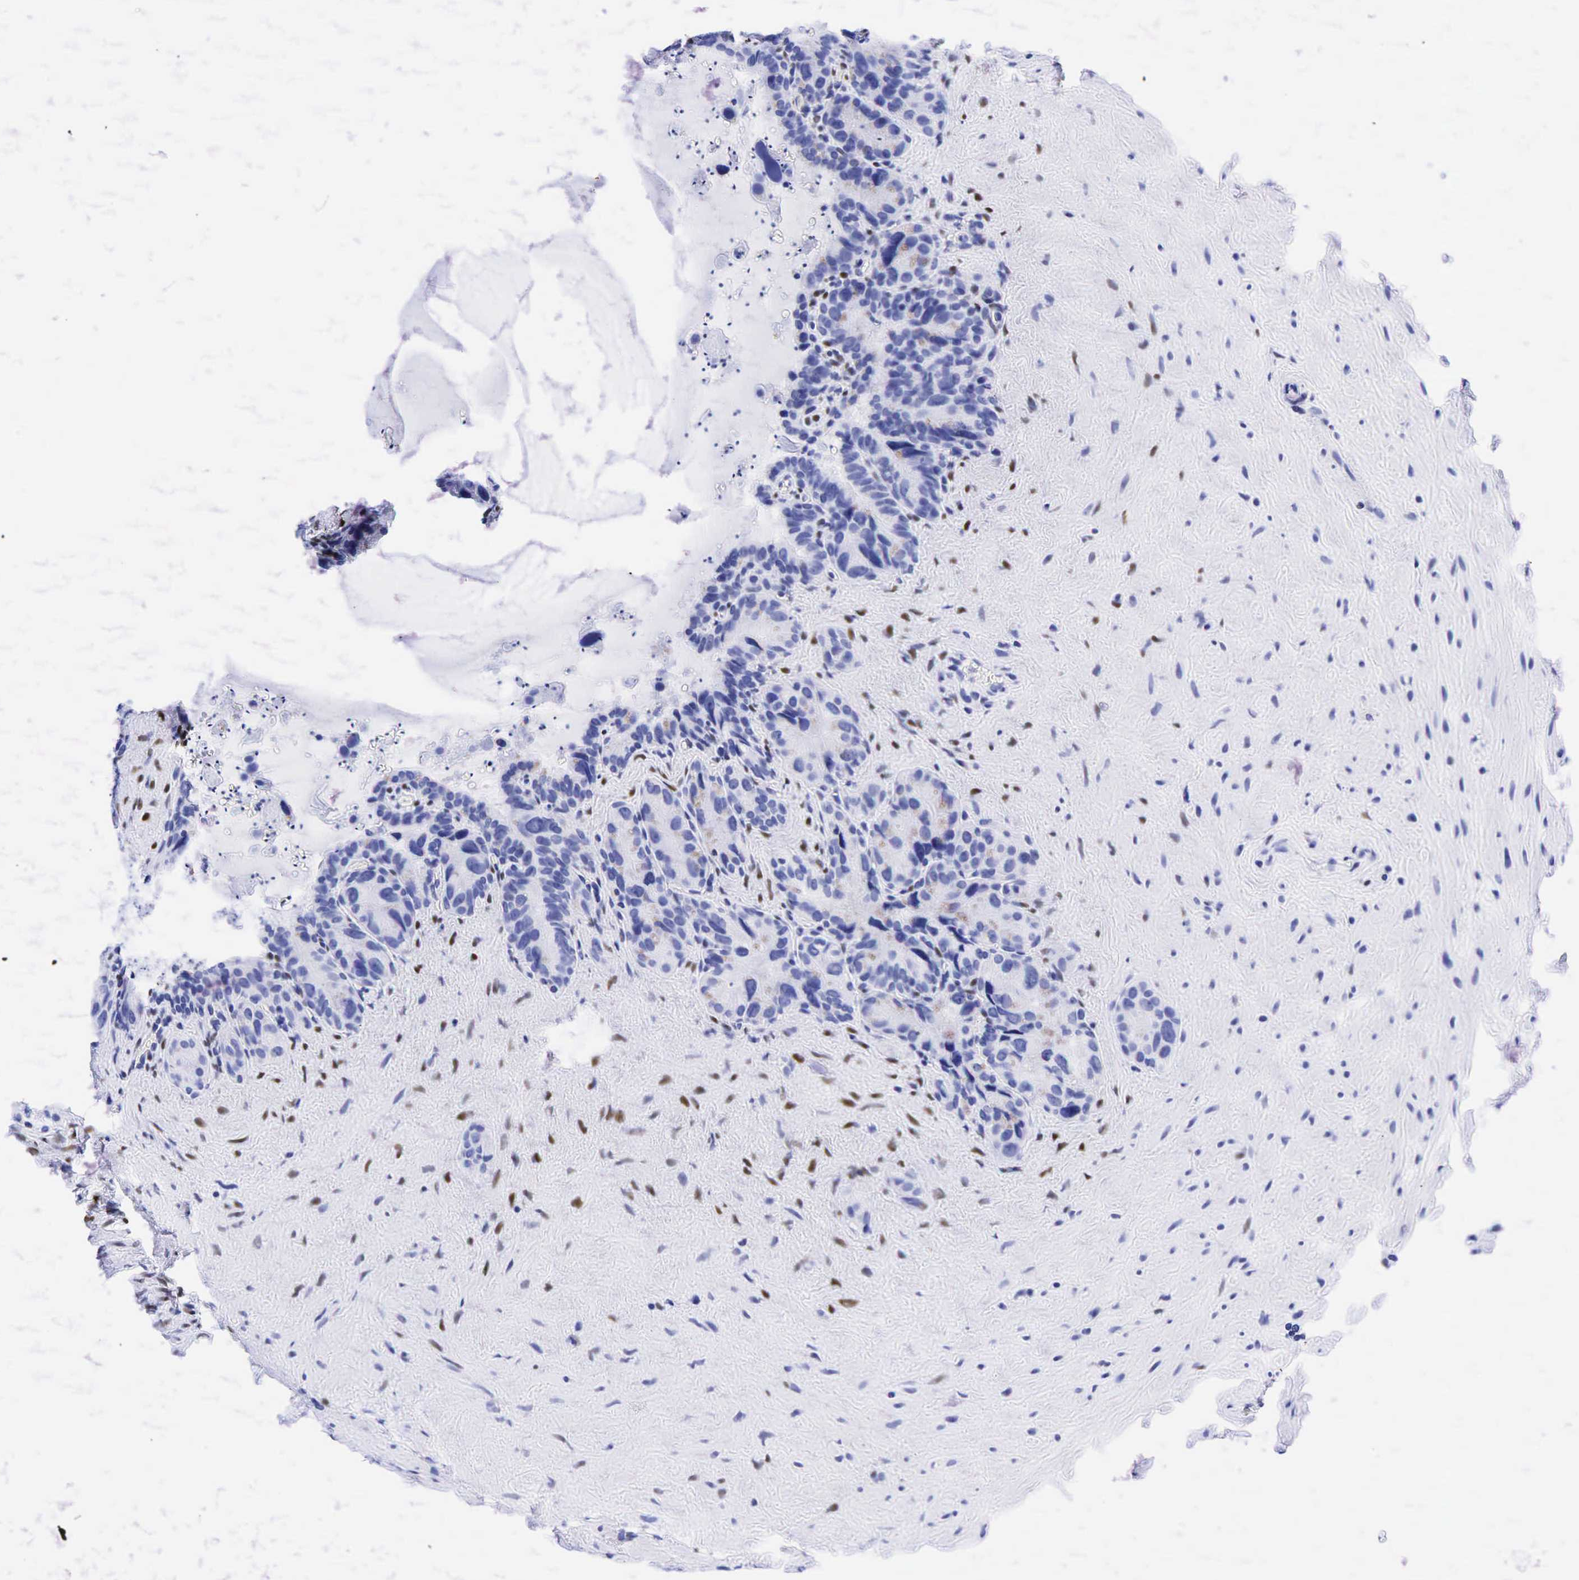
{"staining": {"intensity": "negative", "quantity": "none", "location": "none"}, "tissue": "seminal vesicle", "cell_type": "Glandular cells", "image_type": "normal", "snomed": [{"axis": "morphology", "description": "Normal tissue, NOS"}, {"axis": "topography", "description": "Seminal veicle"}], "caption": "High power microscopy micrograph of an IHC micrograph of unremarkable seminal vesicle, revealing no significant staining in glandular cells. (Stains: DAB (3,3'-diaminobenzidine) immunohistochemistry (IHC) with hematoxylin counter stain, Microscopy: brightfield microscopy at high magnification).", "gene": "ESR1", "patient": {"sex": "male", "age": 63}}